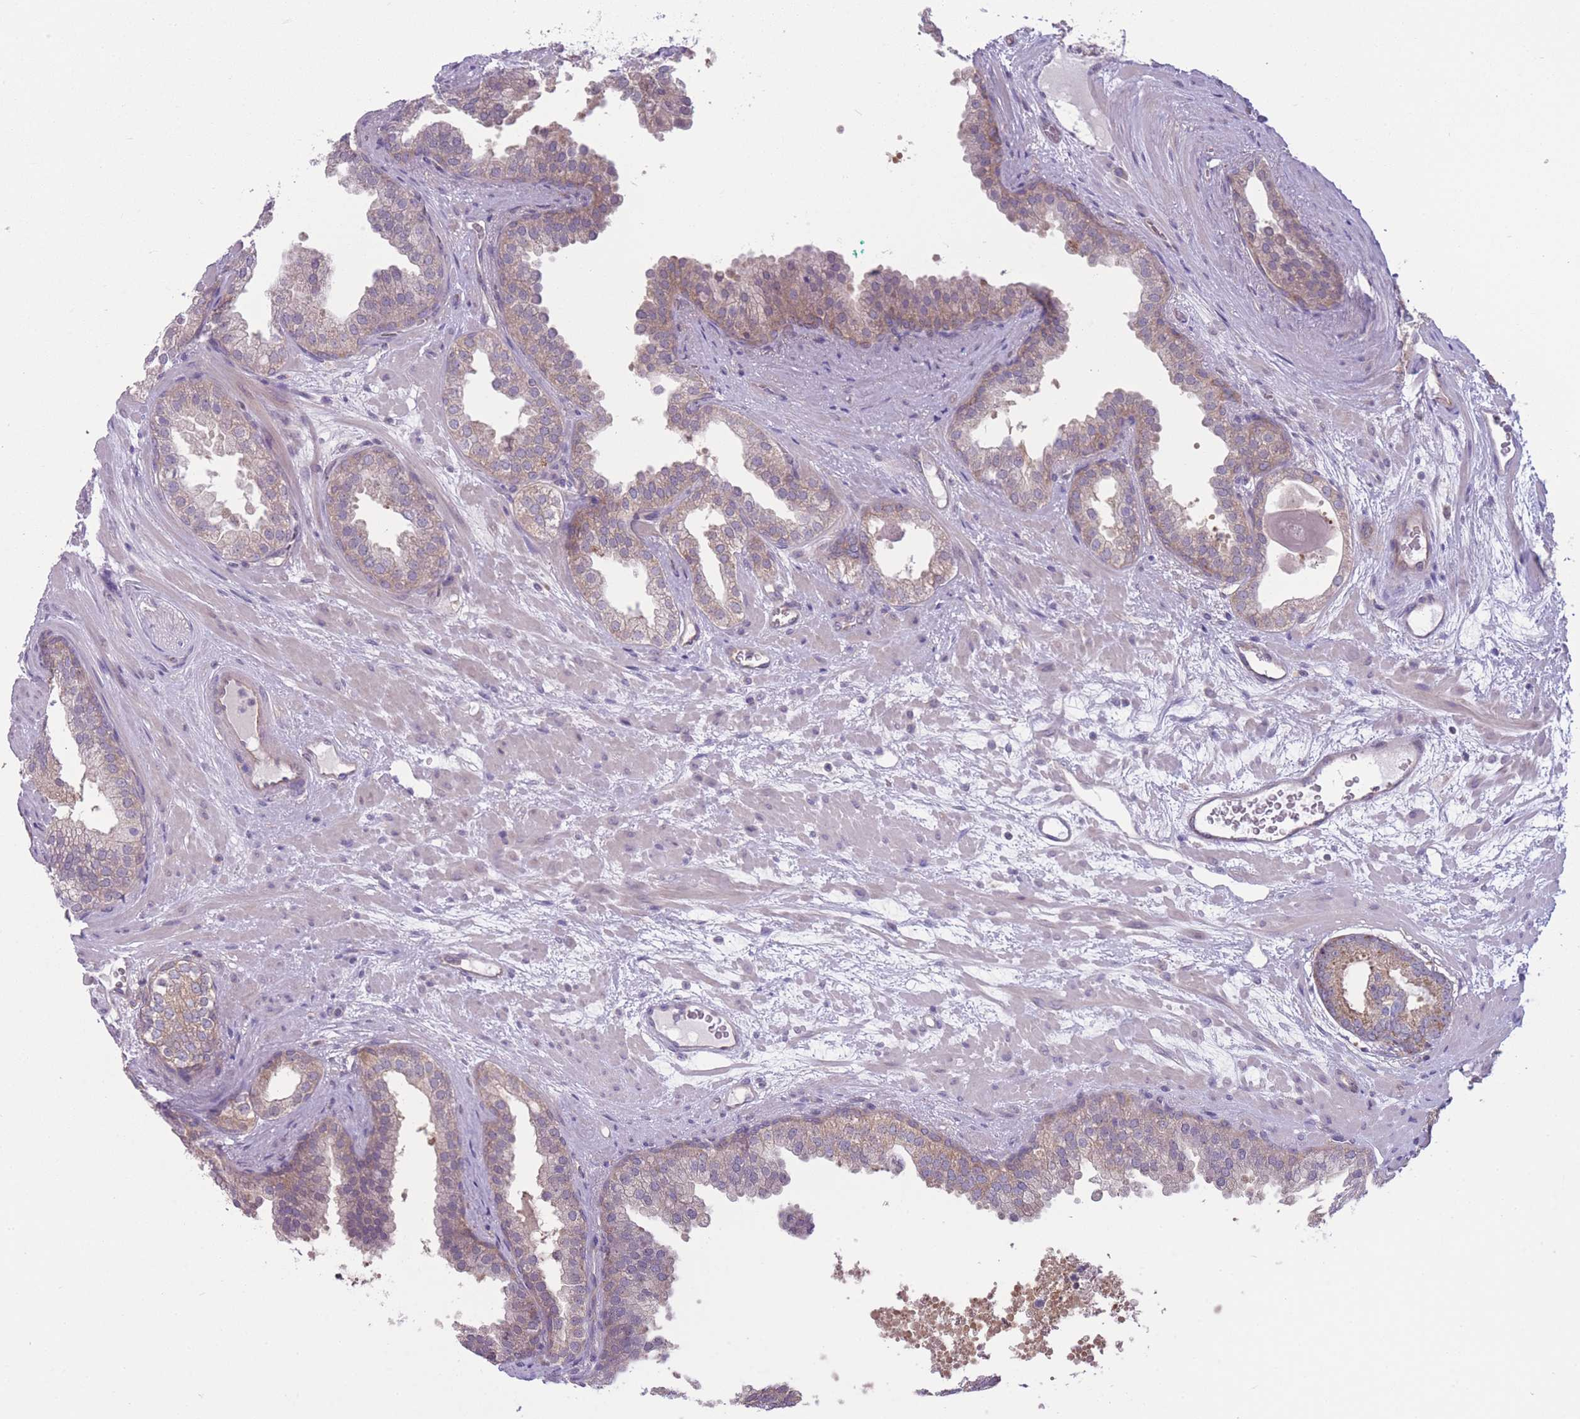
{"staining": {"intensity": "weak", "quantity": ">75%", "location": "cytoplasmic/membranous"}, "tissue": "prostate cancer", "cell_type": "Tumor cells", "image_type": "cancer", "snomed": [{"axis": "morphology", "description": "Adenocarcinoma, High grade"}, {"axis": "topography", "description": "Prostate"}], "caption": "A brown stain shows weak cytoplasmic/membranous positivity of a protein in prostate high-grade adenocarcinoma tumor cells. (IHC, brightfield microscopy, high magnification).", "gene": "CCT6B", "patient": {"sex": "male", "age": 59}}